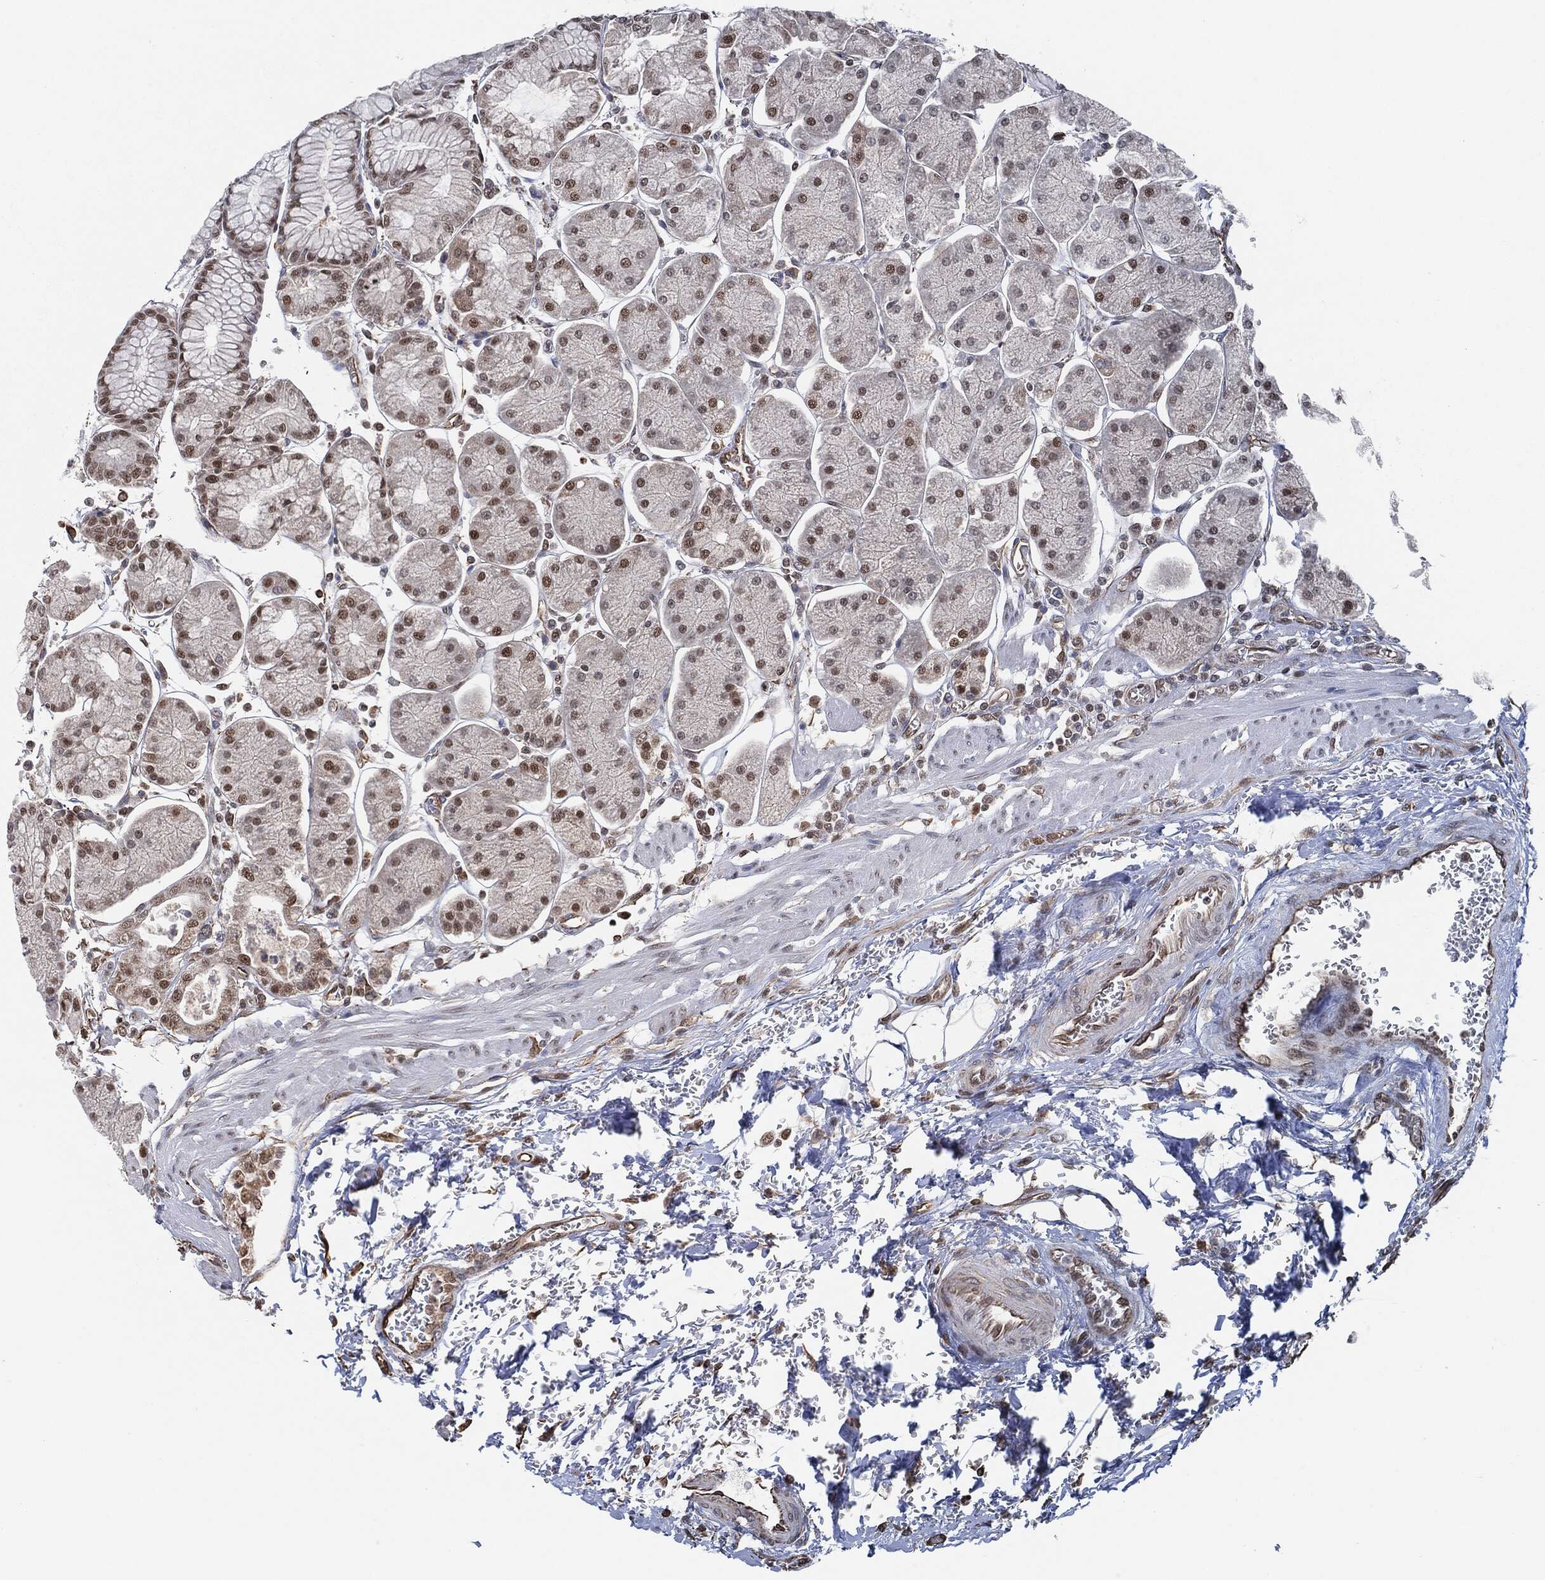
{"staining": {"intensity": "moderate", "quantity": "<25%", "location": "nuclear"}, "tissue": "stomach", "cell_type": "Glandular cells", "image_type": "normal", "snomed": [{"axis": "morphology", "description": "Normal tissue, NOS"}, {"axis": "morphology", "description": "Adenocarcinoma, NOS"}, {"axis": "topography", "description": "Stomach, upper"}, {"axis": "topography", "description": "Stomach"}], "caption": "Unremarkable stomach displays moderate nuclear expression in approximately <25% of glandular cells, visualized by immunohistochemistry. Nuclei are stained in blue.", "gene": "TP53RK", "patient": {"sex": "male", "age": 76}}